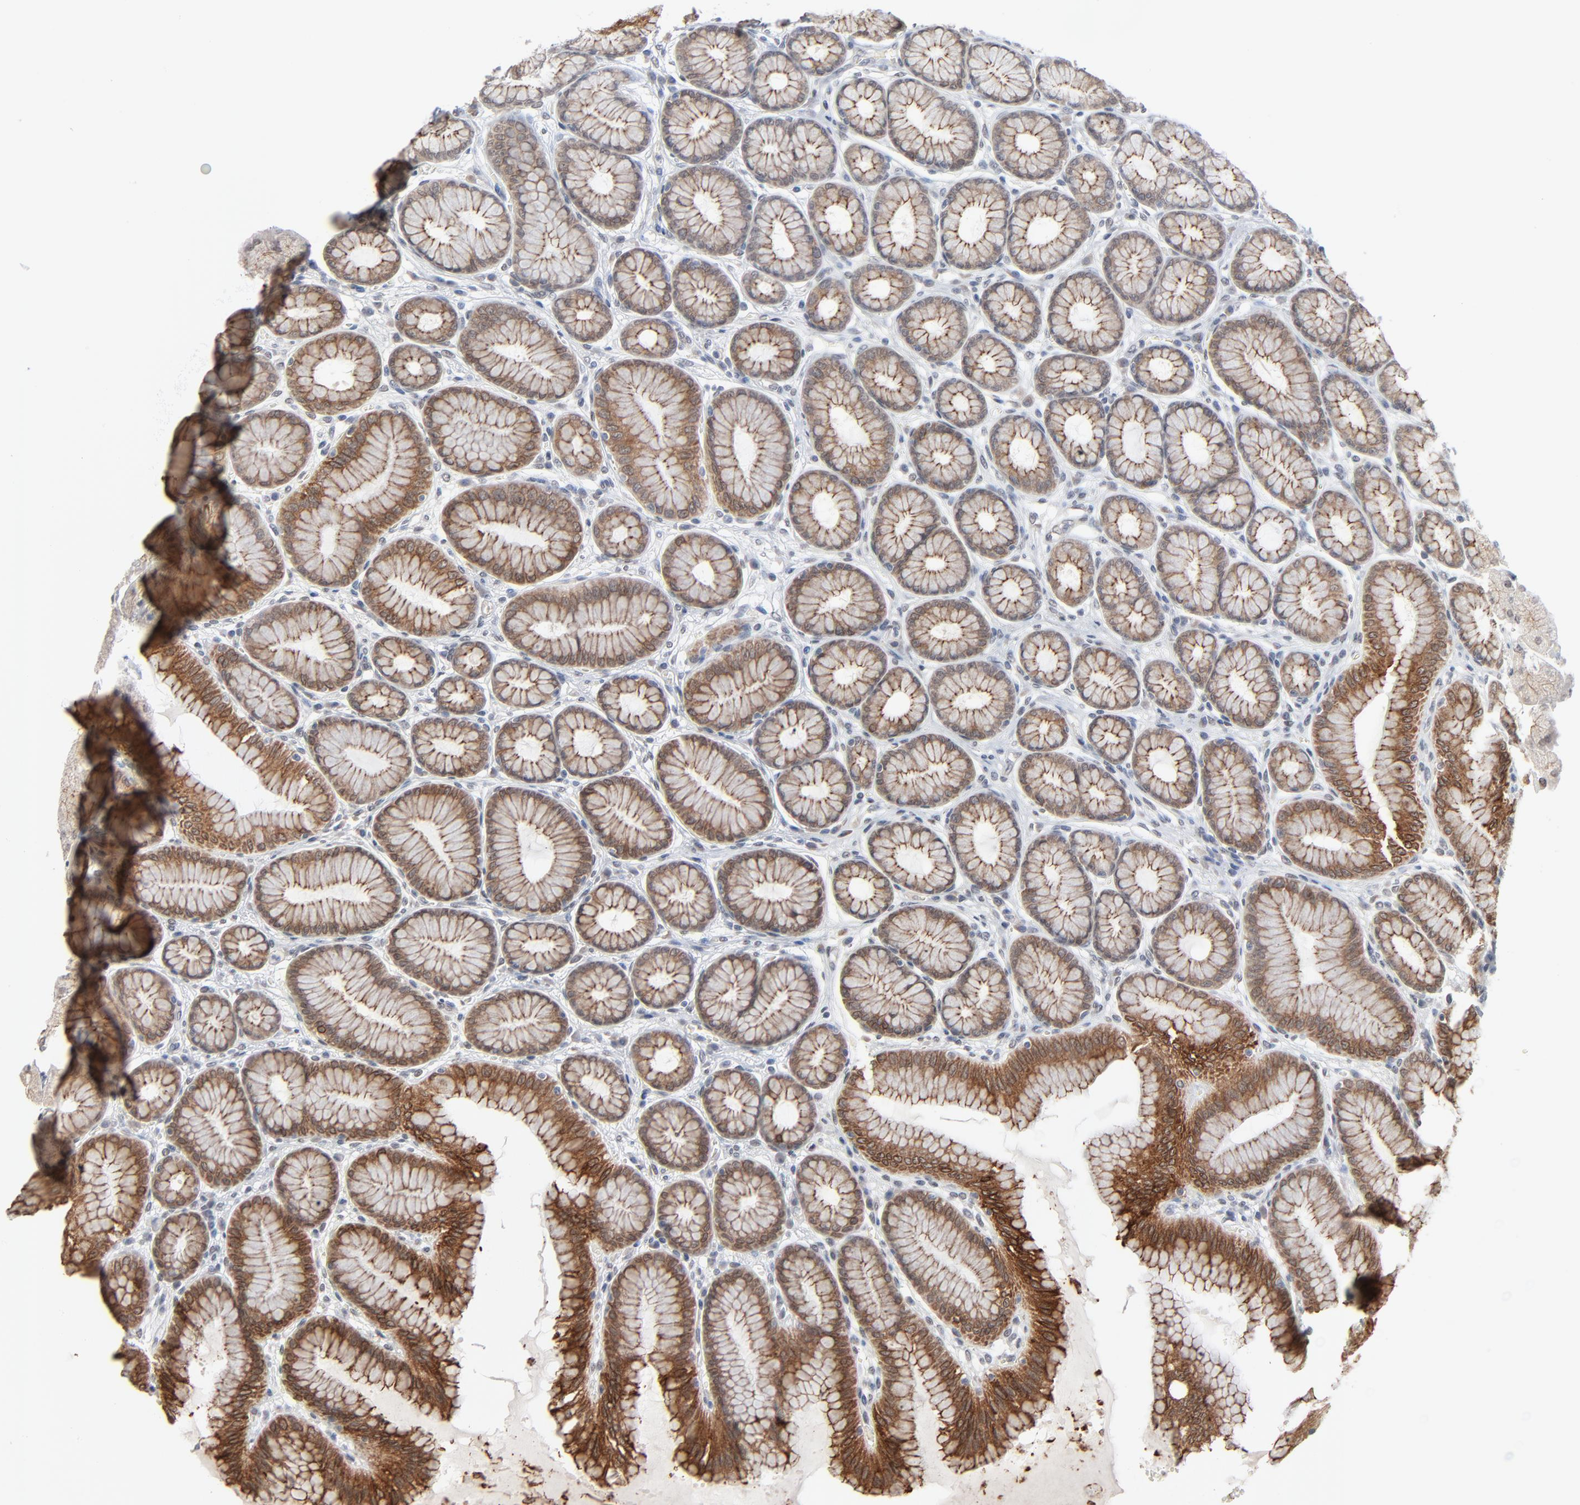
{"staining": {"intensity": "moderate", "quantity": ">75%", "location": "cytoplasmic/membranous"}, "tissue": "stomach", "cell_type": "Glandular cells", "image_type": "normal", "snomed": [{"axis": "morphology", "description": "Normal tissue, NOS"}, {"axis": "topography", "description": "Stomach"}, {"axis": "topography", "description": "Stomach, lower"}], "caption": "Stomach stained for a protein (brown) displays moderate cytoplasmic/membranous positive staining in approximately >75% of glandular cells.", "gene": "ITPR3", "patient": {"sex": "male", "age": 76}}